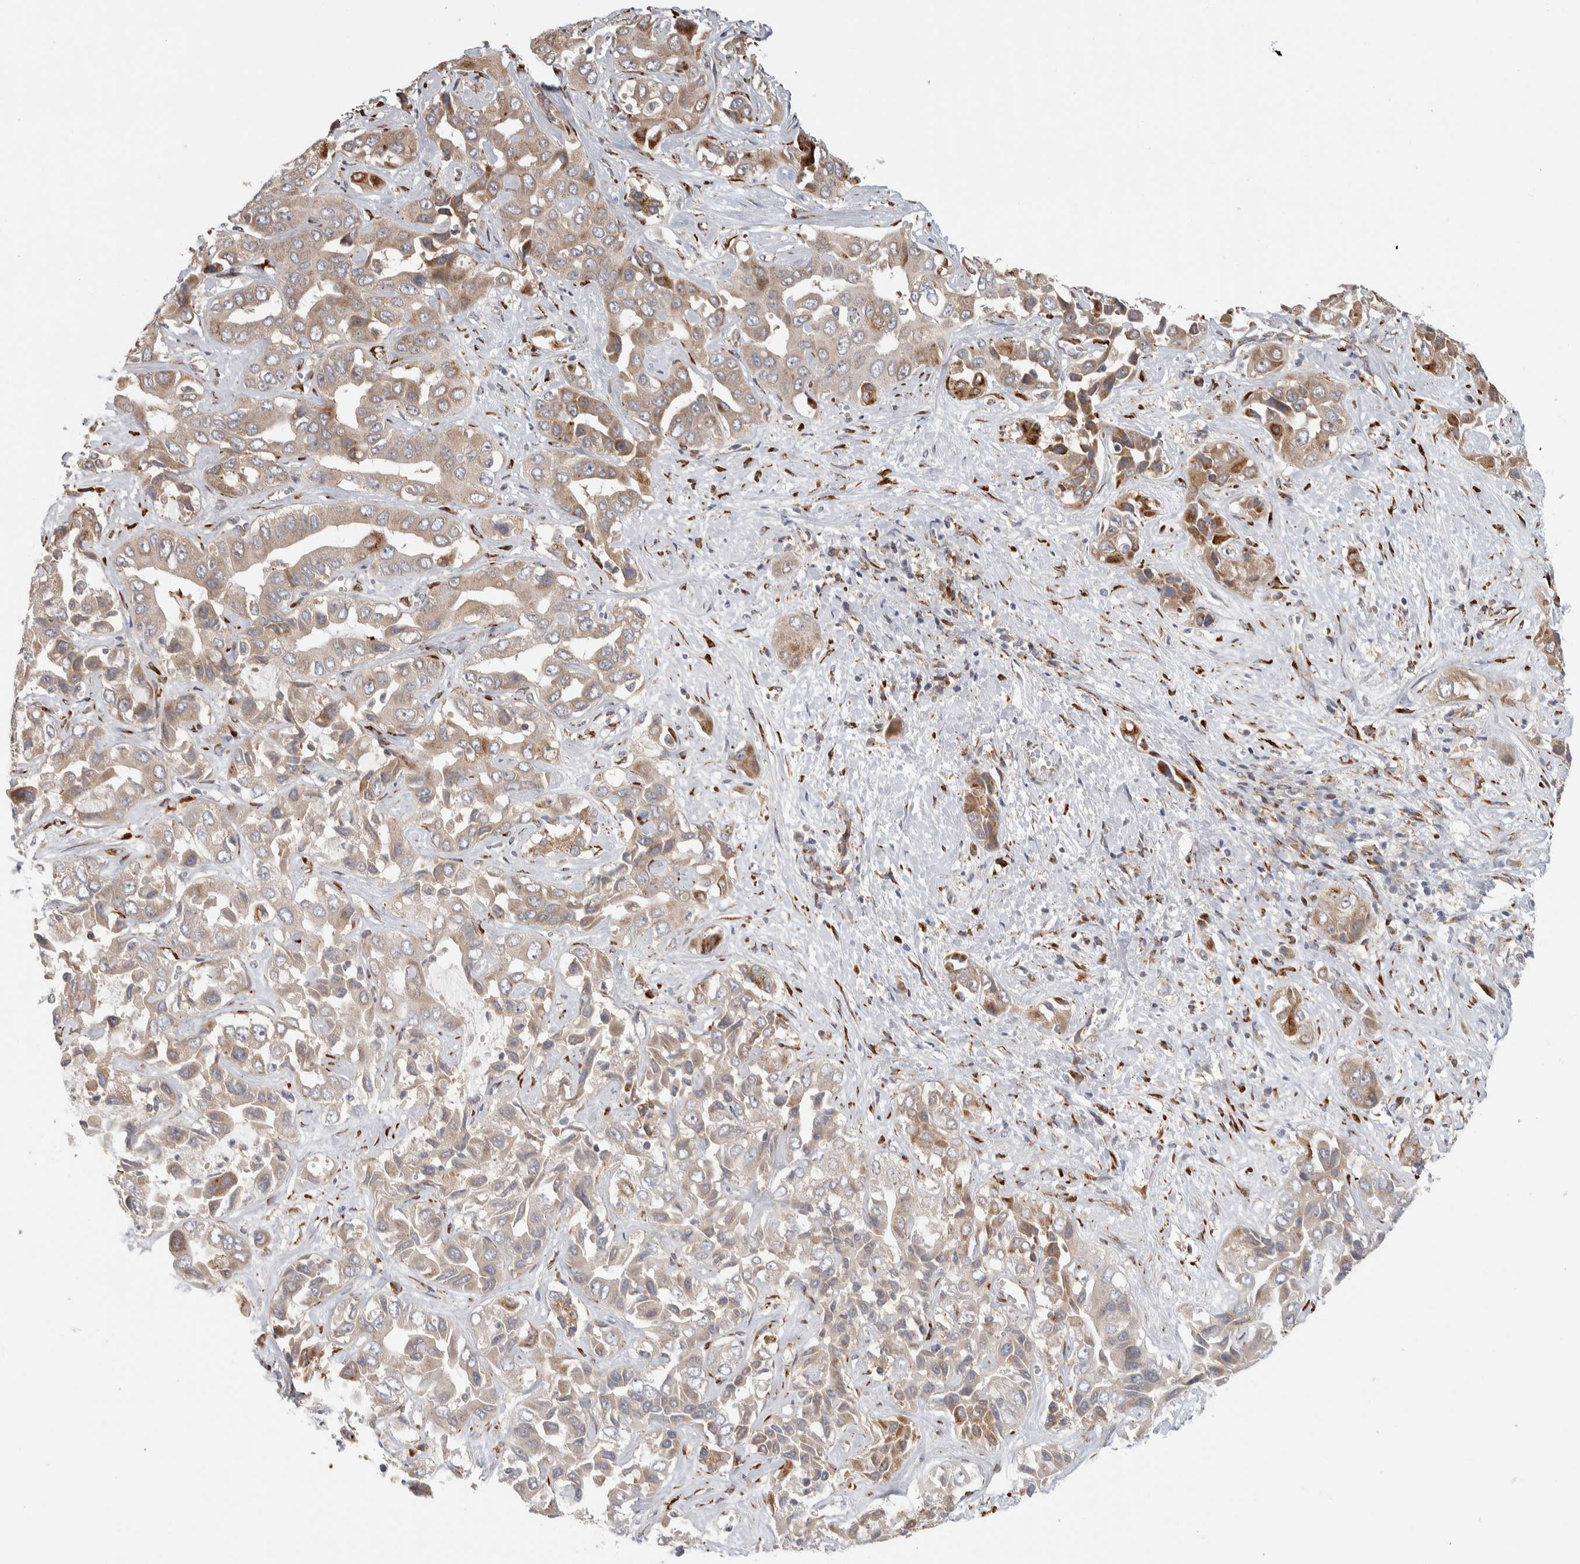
{"staining": {"intensity": "moderate", "quantity": "<25%", "location": "cytoplasmic/membranous"}, "tissue": "liver cancer", "cell_type": "Tumor cells", "image_type": "cancer", "snomed": [{"axis": "morphology", "description": "Cholangiocarcinoma"}, {"axis": "topography", "description": "Liver"}], "caption": "Brown immunohistochemical staining in human liver cancer (cholangiocarcinoma) demonstrates moderate cytoplasmic/membranous positivity in approximately <25% of tumor cells. The staining was performed using DAB (3,3'-diaminobenzidine) to visualize the protein expression in brown, while the nuclei were stained in blue with hematoxylin (Magnification: 20x).", "gene": "EIF3H", "patient": {"sex": "female", "age": 52}}